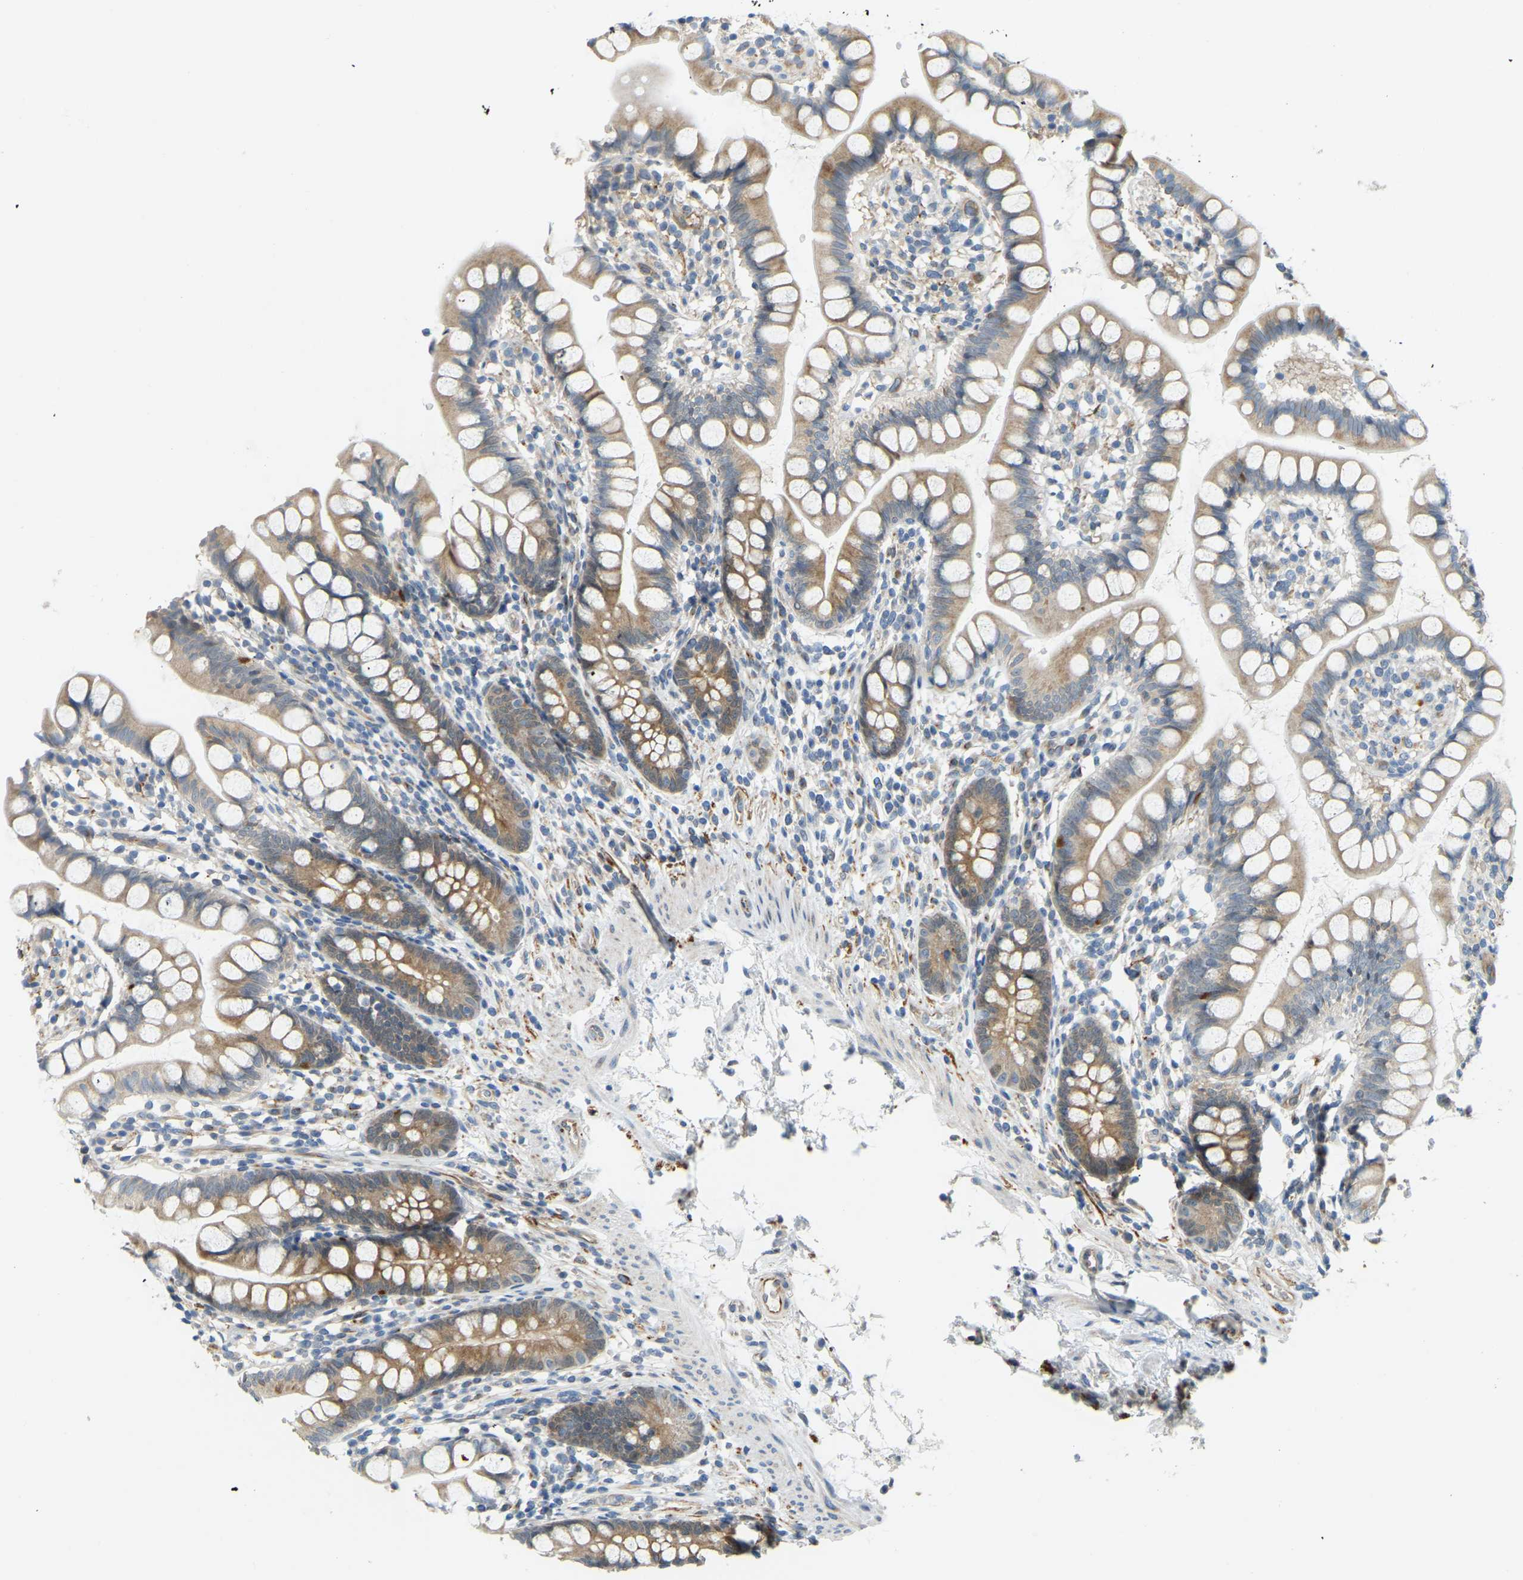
{"staining": {"intensity": "moderate", "quantity": "25%-75%", "location": "cytoplasmic/membranous"}, "tissue": "small intestine", "cell_type": "Glandular cells", "image_type": "normal", "snomed": [{"axis": "morphology", "description": "Normal tissue, NOS"}, {"axis": "topography", "description": "Small intestine"}], "caption": "This image shows immunohistochemistry staining of normal small intestine, with medium moderate cytoplasmic/membranous positivity in about 25%-75% of glandular cells.", "gene": "NME8", "patient": {"sex": "female", "age": 84}}